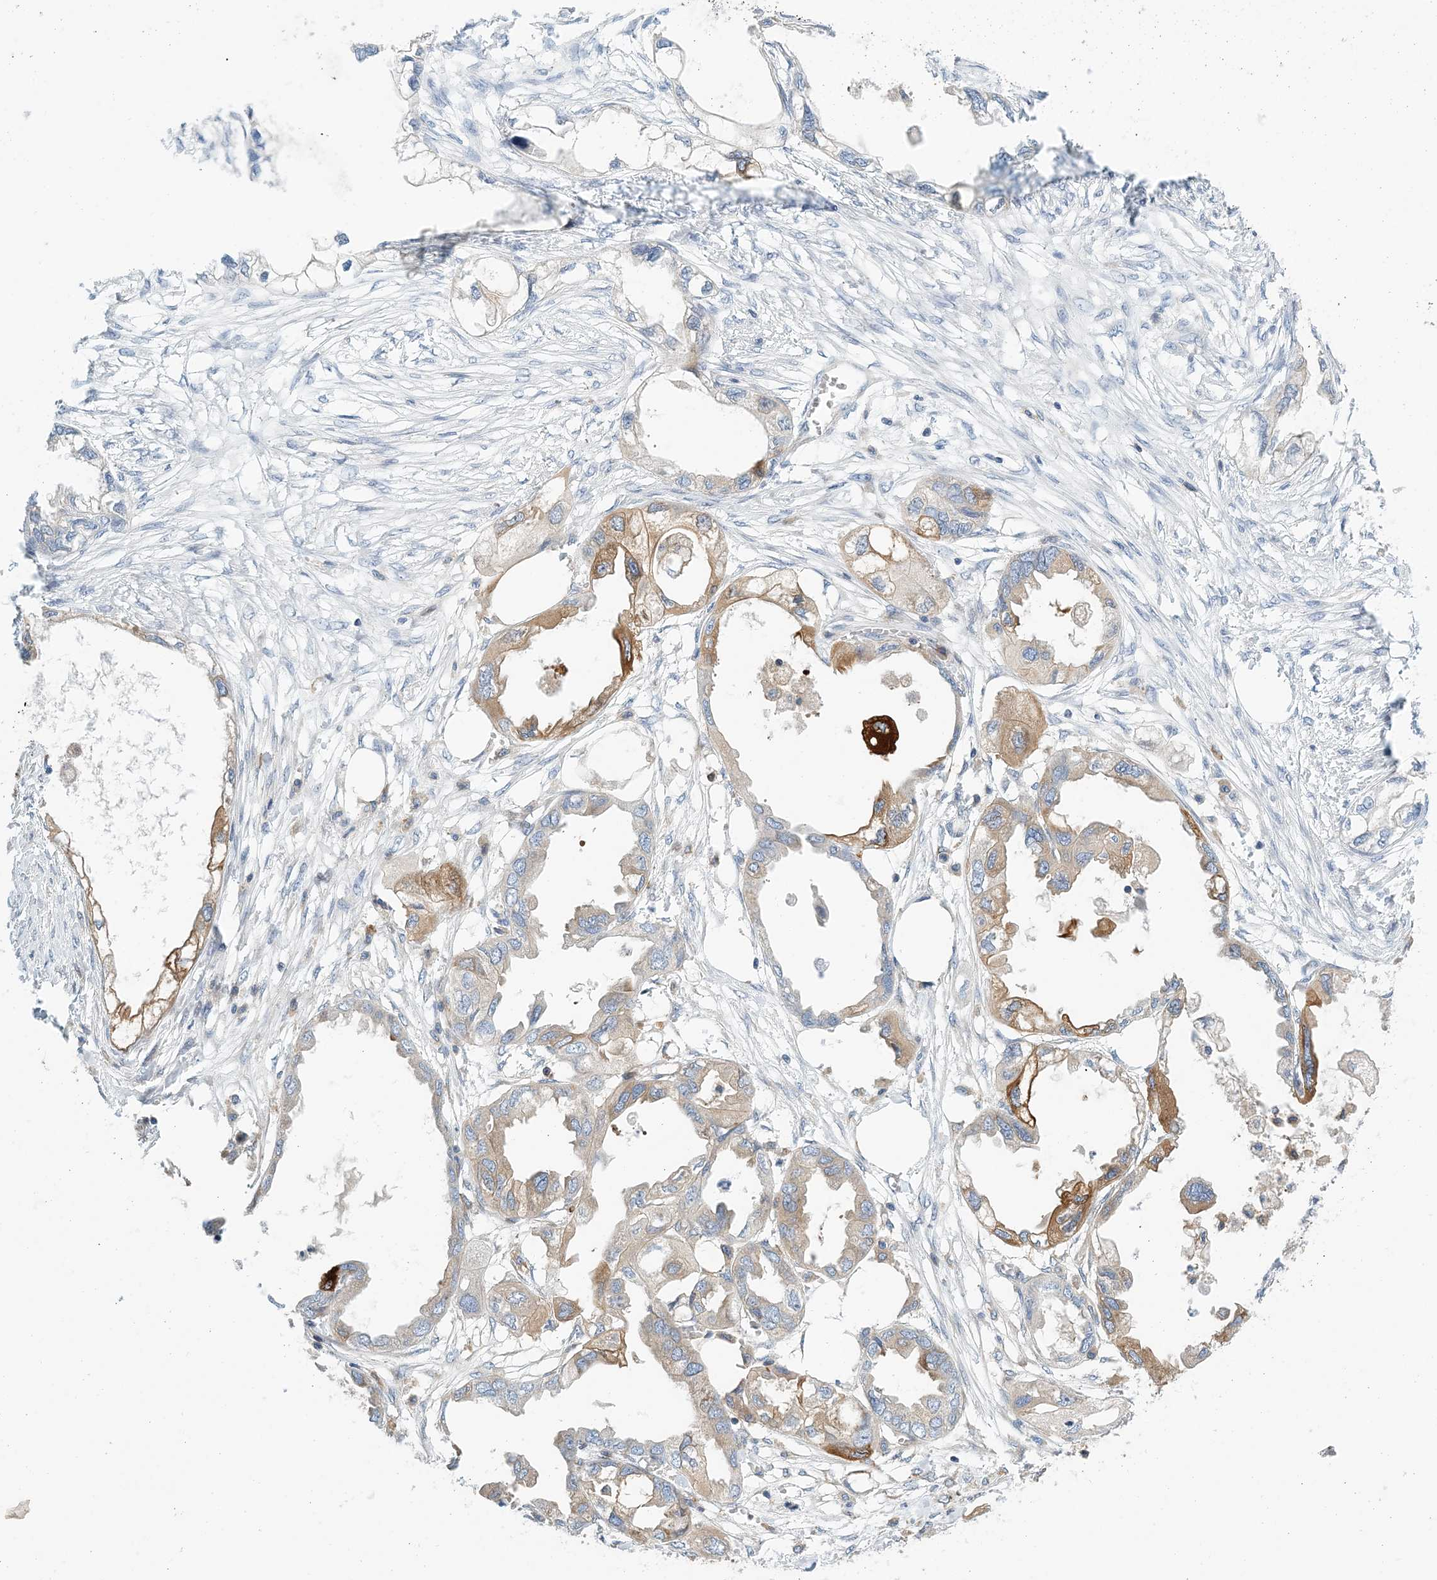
{"staining": {"intensity": "moderate", "quantity": "25%-75%", "location": "cytoplasmic/membranous"}, "tissue": "endometrial cancer", "cell_type": "Tumor cells", "image_type": "cancer", "snomed": [{"axis": "morphology", "description": "Adenocarcinoma, NOS"}, {"axis": "morphology", "description": "Adenocarcinoma, metastatic, NOS"}, {"axis": "topography", "description": "Adipose tissue"}, {"axis": "topography", "description": "Endometrium"}], "caption": "Immunohistochemistry (IHC) of human endometrial cancer exhibits medium levels of moderate cytoplasmic/membranous expression in approximately 25%-75% of tumor cells.", "gene": "PCDHA2", "patient": {"sex": "female", "age": 67}}